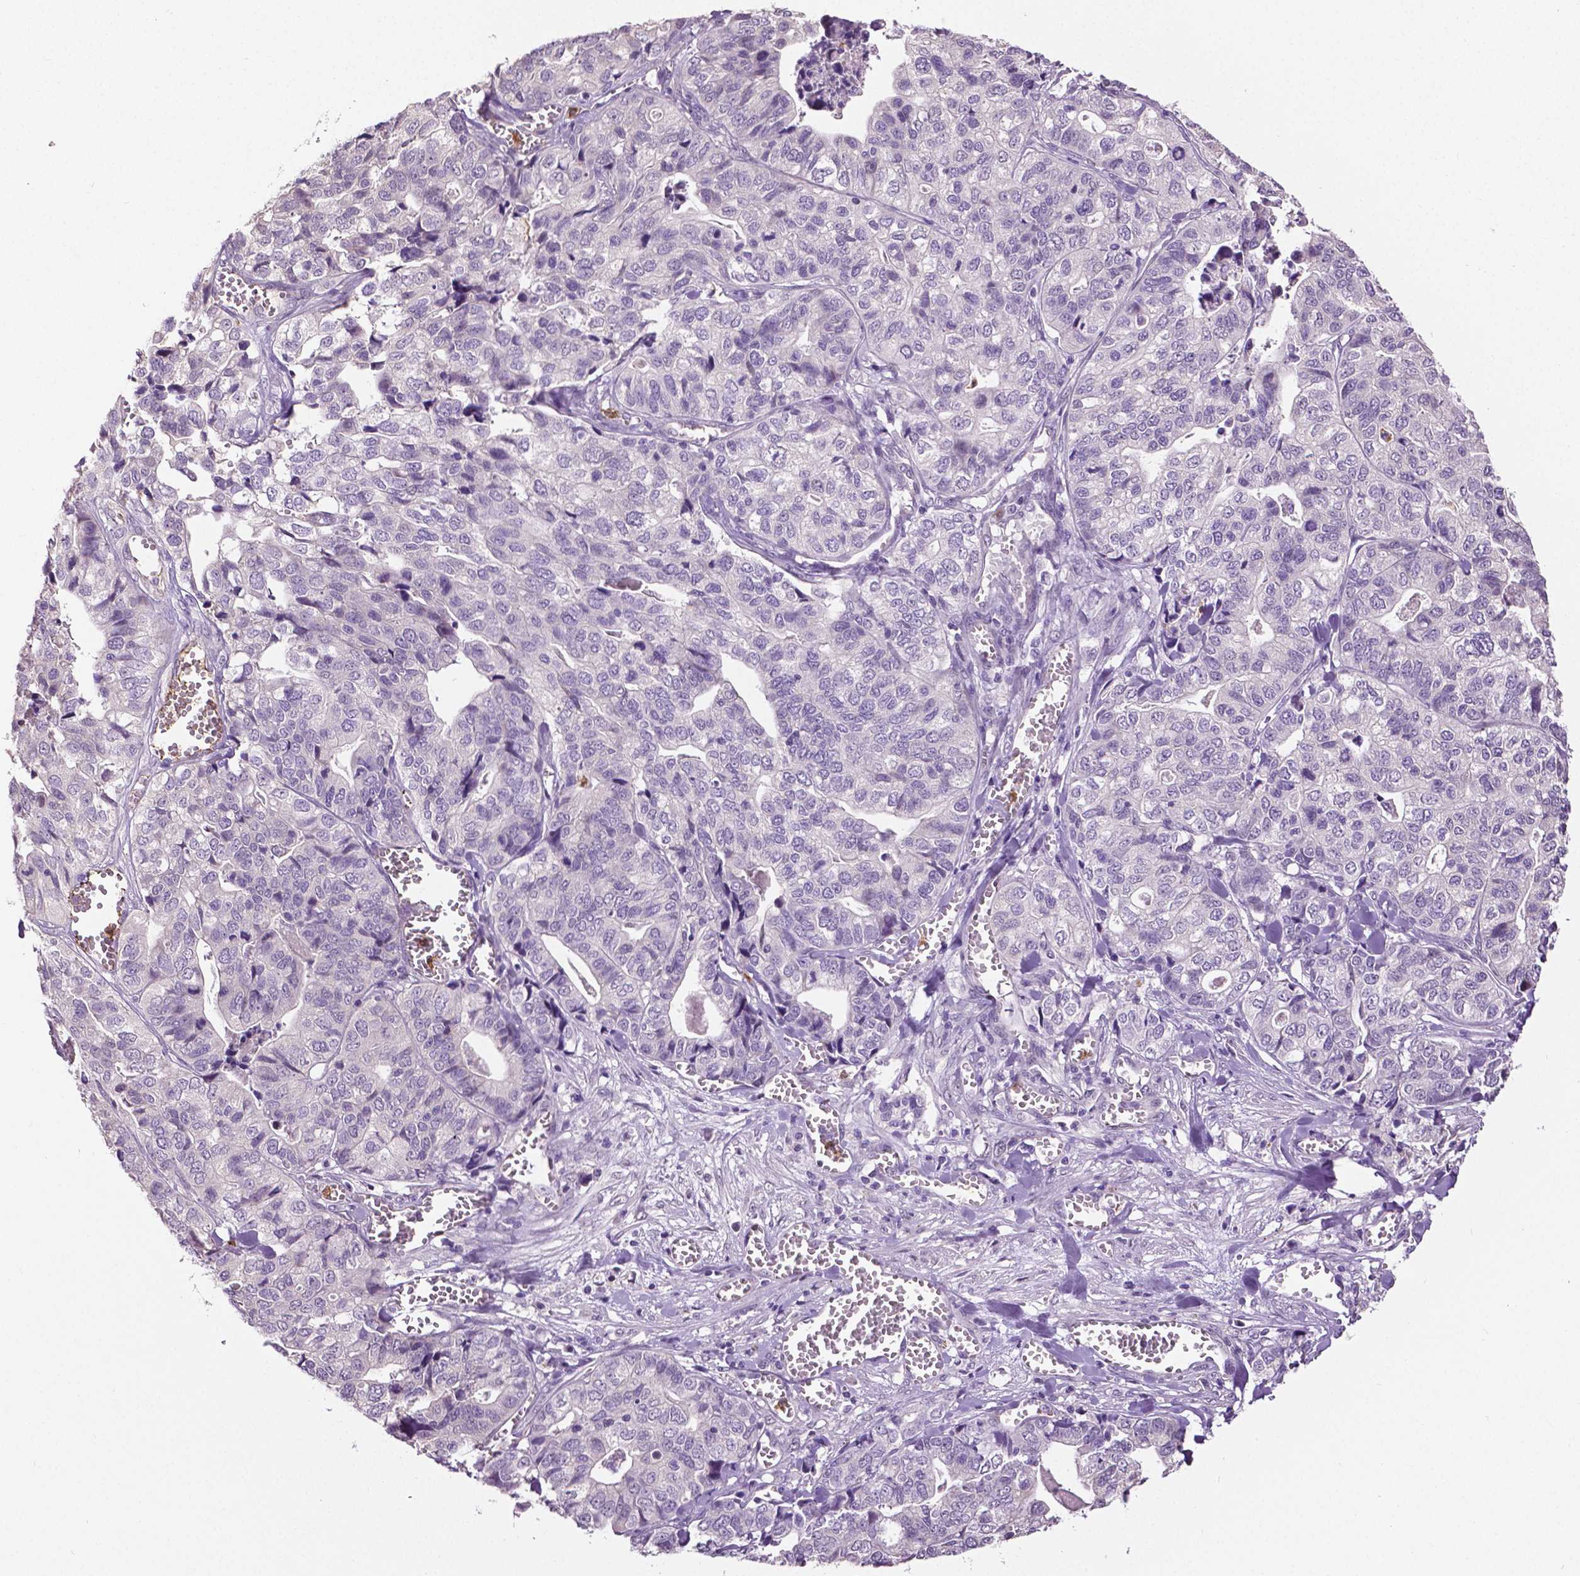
{"staining": {"intensity": "negative", "quantity": "none", "location": "none"}, "tissue": "stomach cancer", "cell_type": "Tumor cells", "image_type": "cancer", "snomed": [{"axis": "morphology", "description": "Adenocarcinoma, NOS"}, {"axis": "topography", "description": "Stomach, upper"}], "caption": "Adenocarcinoma (stomach) was stained to show a protein in brown. There is no significant staining in tumor cells.", "gene": "PTPN5", "patient": {"sex": "female", "age": 67}}